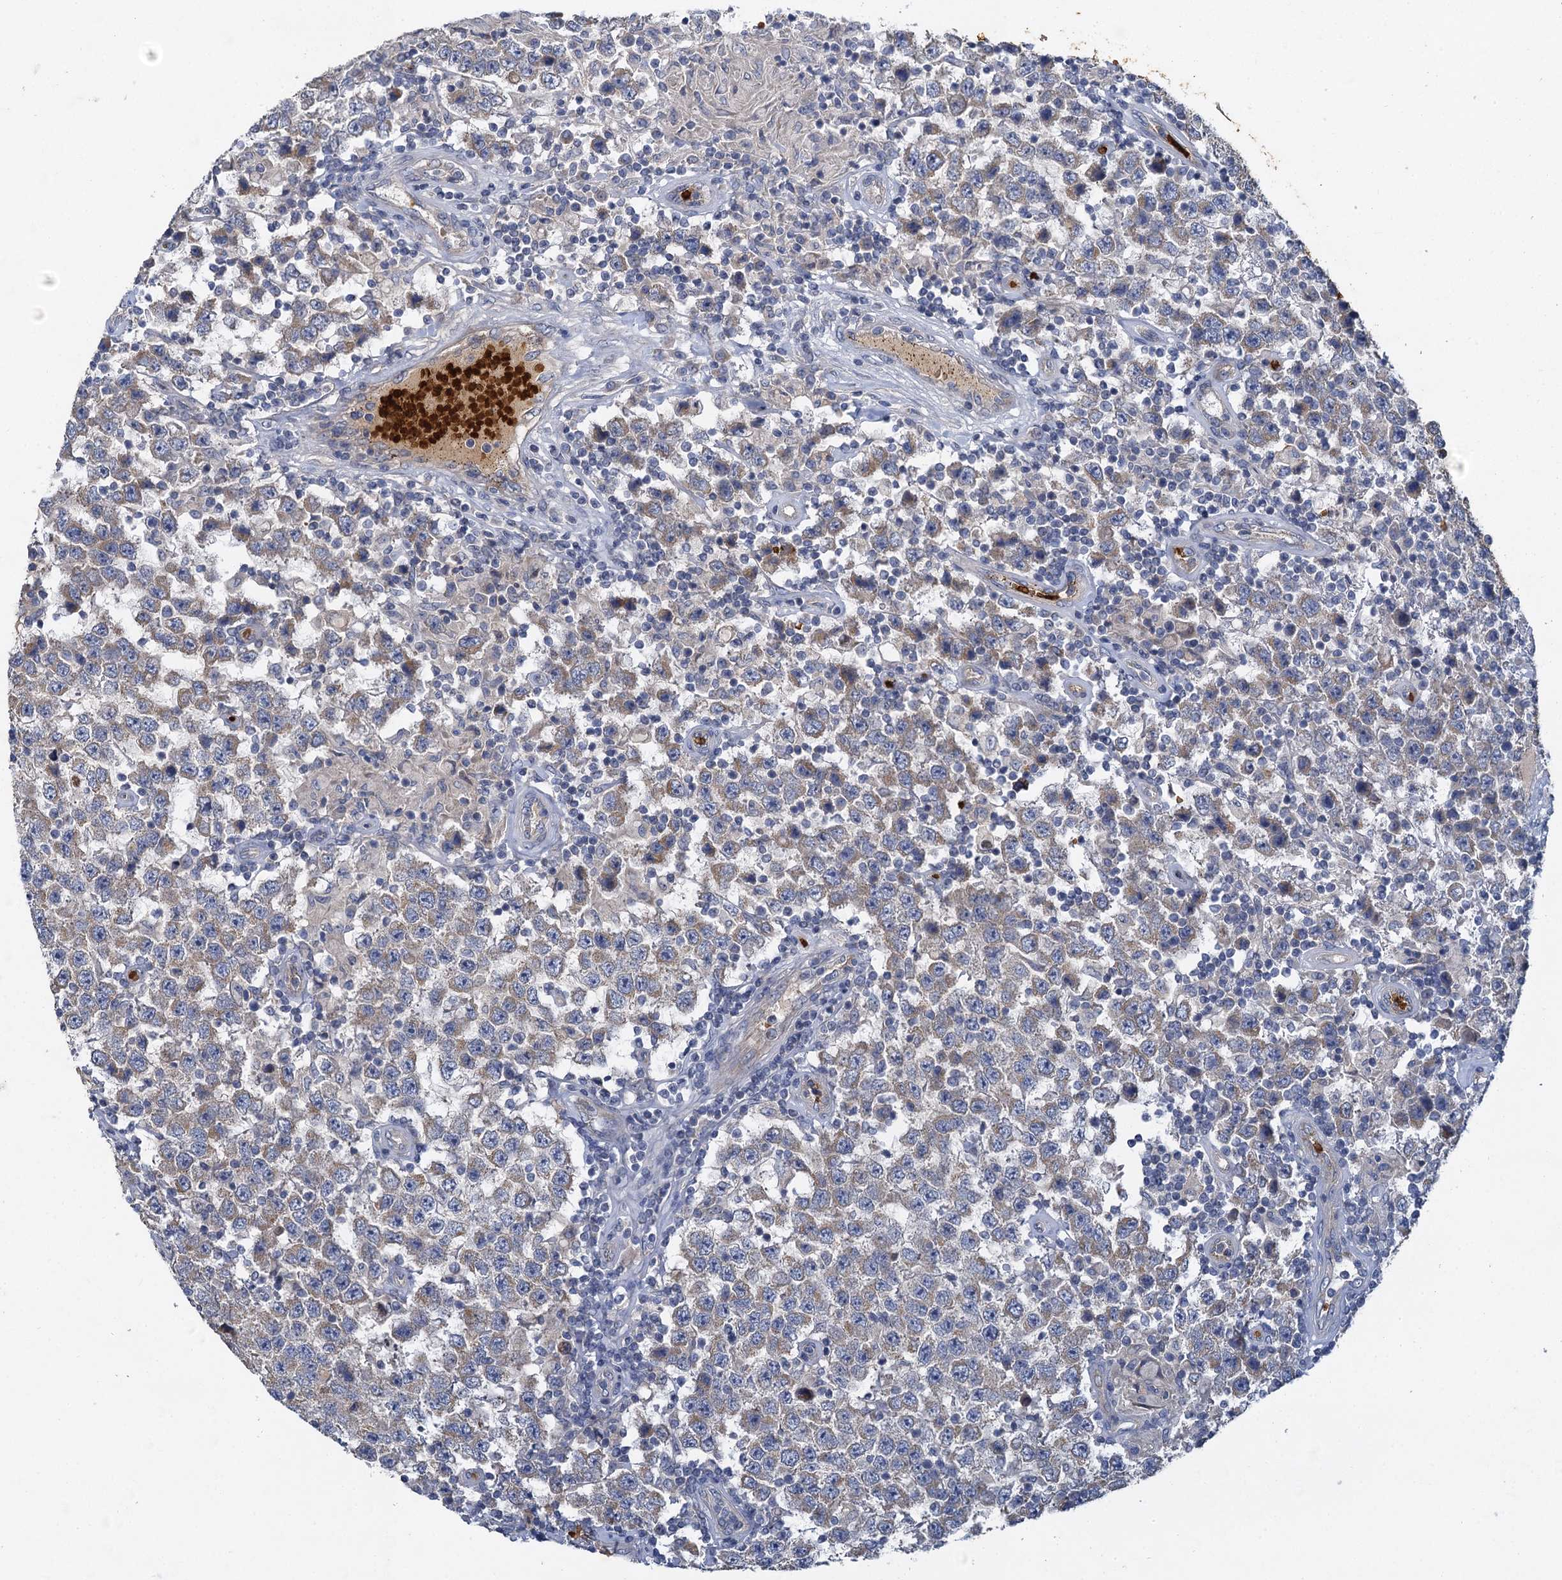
{"staining": {"intensity": "weak", "quantity": "<25%", "location": "cytoplasmic/membranous"}, "tissue": "testis cancer", "cell_type": "Tumor cells", "image_type": "cancer", "snomed": [{"axis": "morphology", "description": "Normal tissue, NOS"}, {"axis": "morphology", "description": "Urothelial carcinoma, High grade"}, {"axis": "morphology", "description": "Seminoma, NOS"}, {"axis": "morphology", "description": "Carcinoma, Embryonal, NOS"}, {"axis": "topography", "description": "Urinary bladder"}, {"axis": "topography", "description": "Testis"}], "caption": "This micrograph is of embryonal carcinoma (testis) stained with immunohistochemistry (IHC) to label a protein in brown with the nuclei are counter-stained blue. There is no positivity in tumor cells. (DAB immunohistochemistry (IHC), high magnification).", "gene": "BCS1L", "patient": {"sex": "male", "age": 41}}